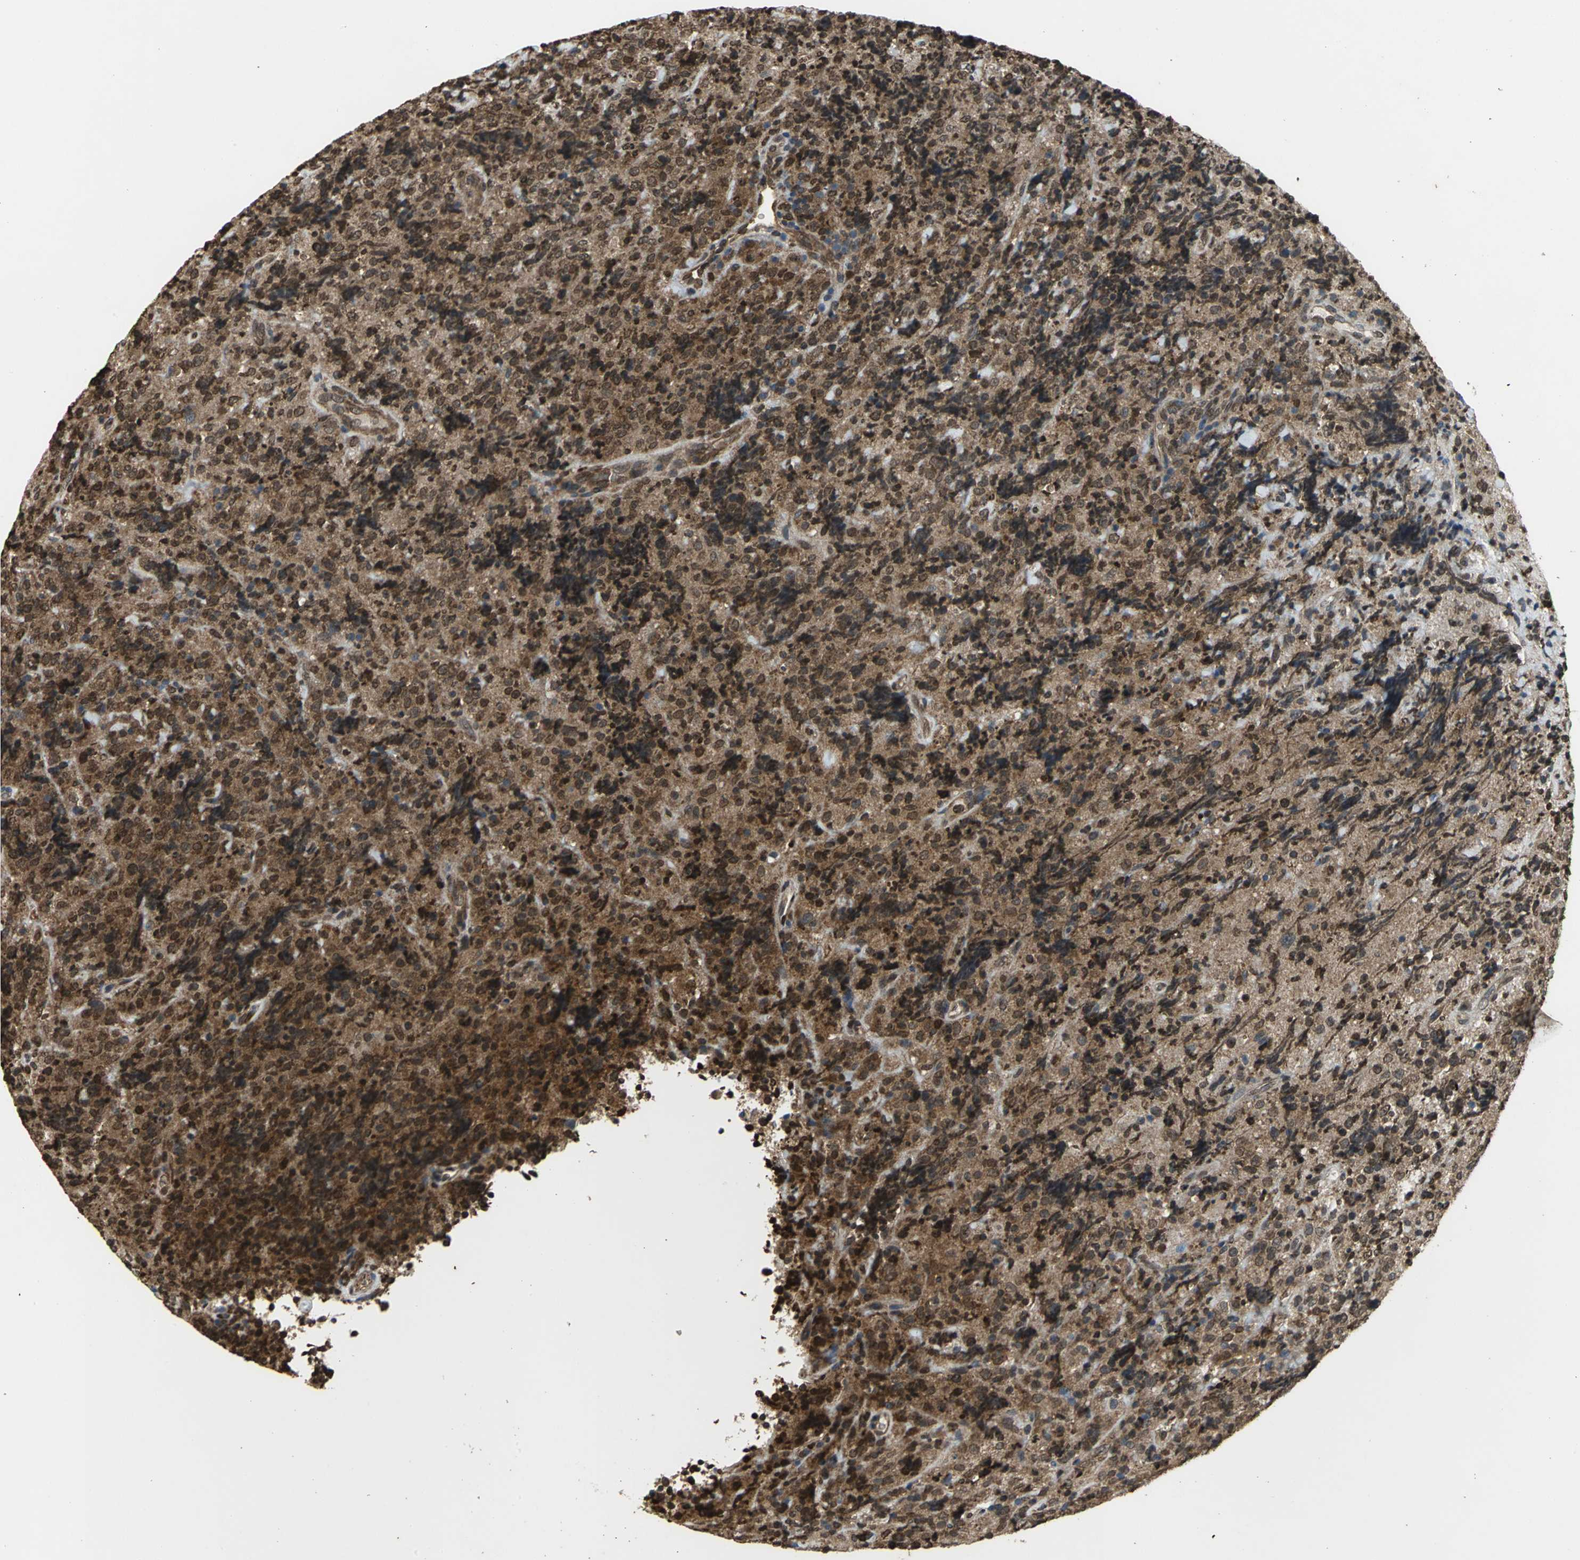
{"staining": {"intensity": "moderate", "quantity": ">75%", "location": "cytoplasmic/membranous,nuclear"}, "tissue": "lymphoma", "cell_type": "Tumor cells", "image_type": "cancer", "snomed": [{"axis": "morphology", "description": "Malignant lymphoma, non-Hodgkin's type, High grade"}, {"axis": "topography", "description": "Tonsil"}], "caption": "There is medium levels of moderate cytoplasmic/membranous and nuclear expression in tumor cells of malignant lymphoma, non-Hodgkin's type (high-grade), as demonstrated by immunohistochemical staining (brown color).", "gene": "AHR", "patient": {"sex": "female", "age": 36}}